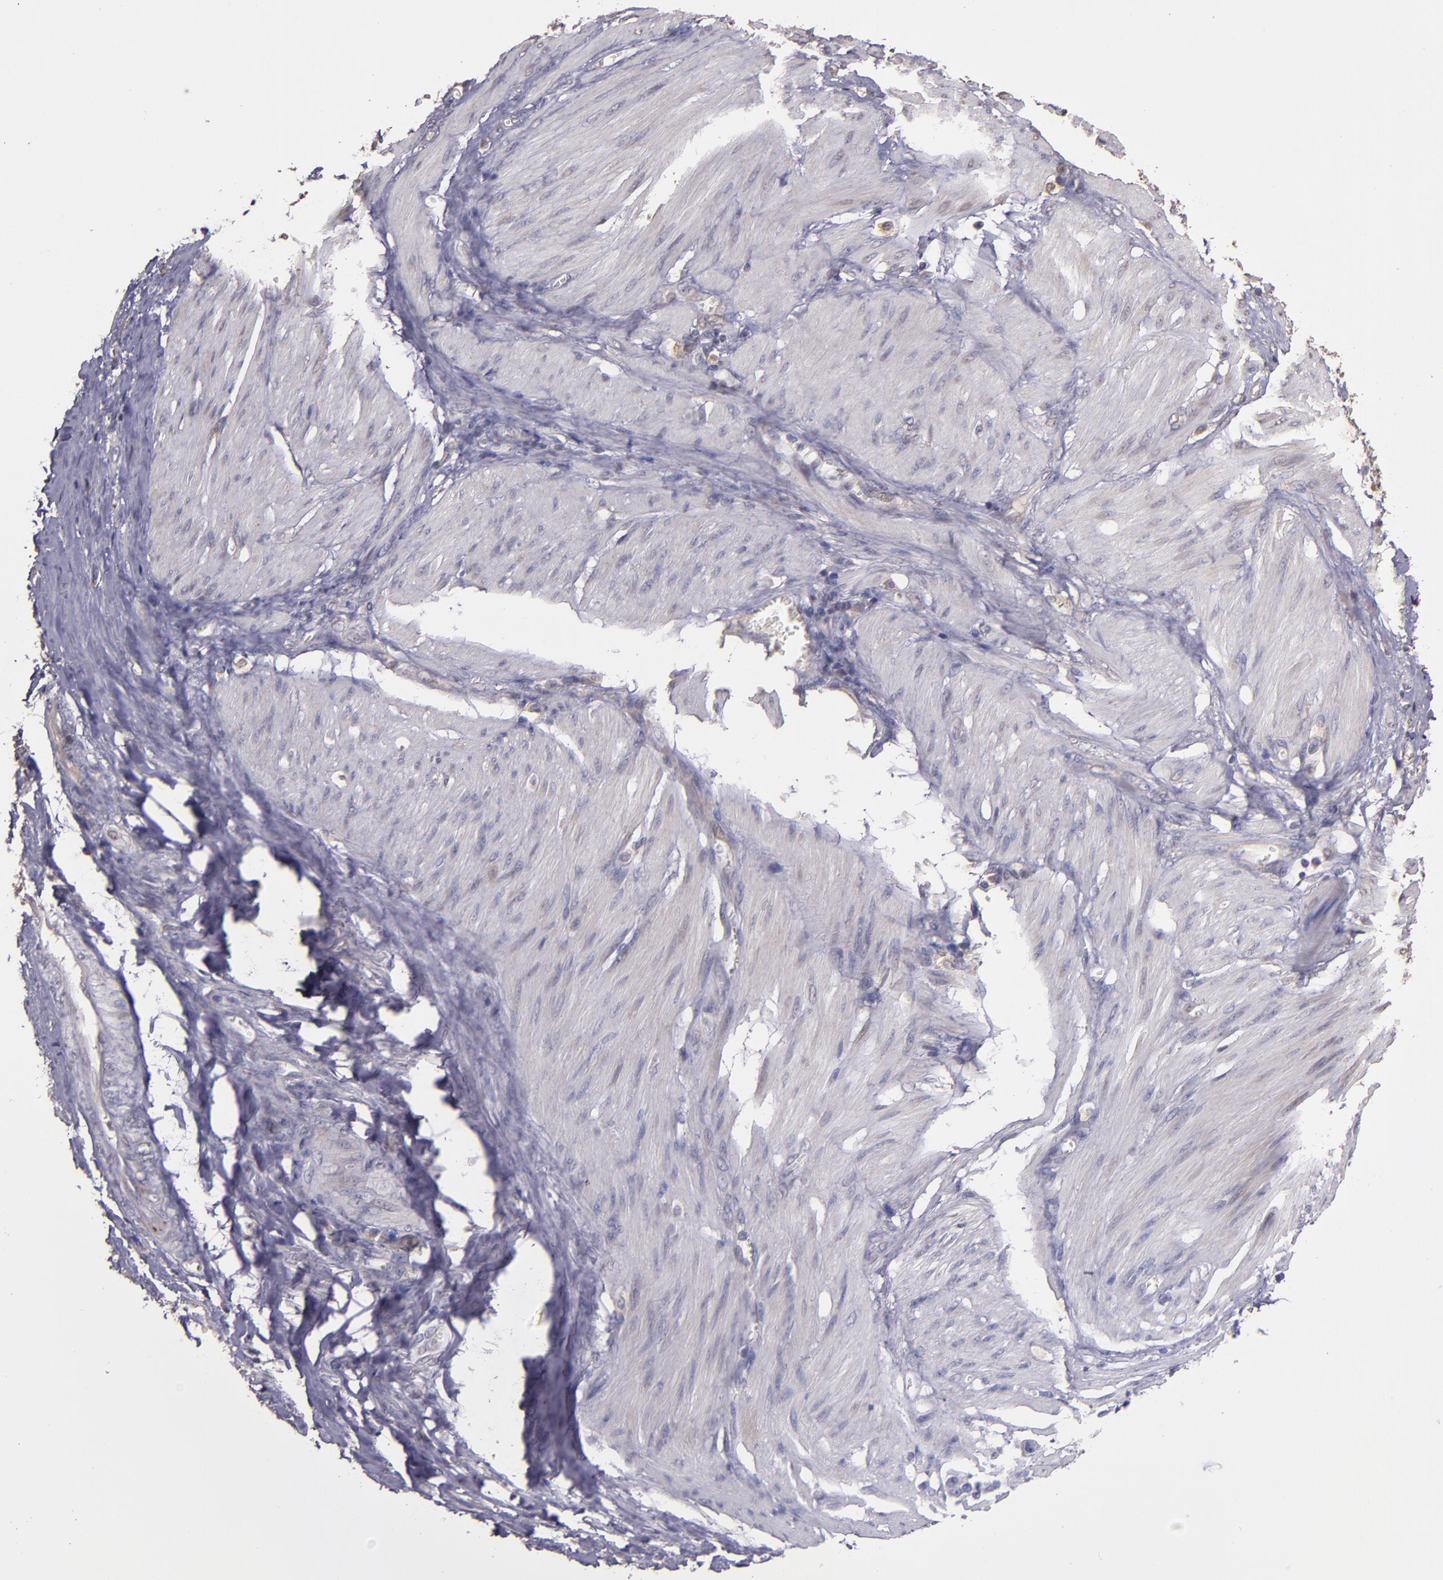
{"staining": {"intensity": "weak", "quantity": ">75%", "location": "cytoplasmic/membranous"}, "tissue": "stomach cancer", "cell_type": "Tumor cells", "image_type": "cancer", "snomed": [{"axis": "morphology", "description": "Adenocarcinoma, NOS"}, {"axis": "topography", "description": "Stomach"}], "caption": "Stomach adenocarcinoma stained for a protein (brown) reveals weak cytoplasmic/membranous positive expression in approximately >75% of tumor cells.", "gene": "HECTD1", "patient": {"sex": "male", "age": 78}}